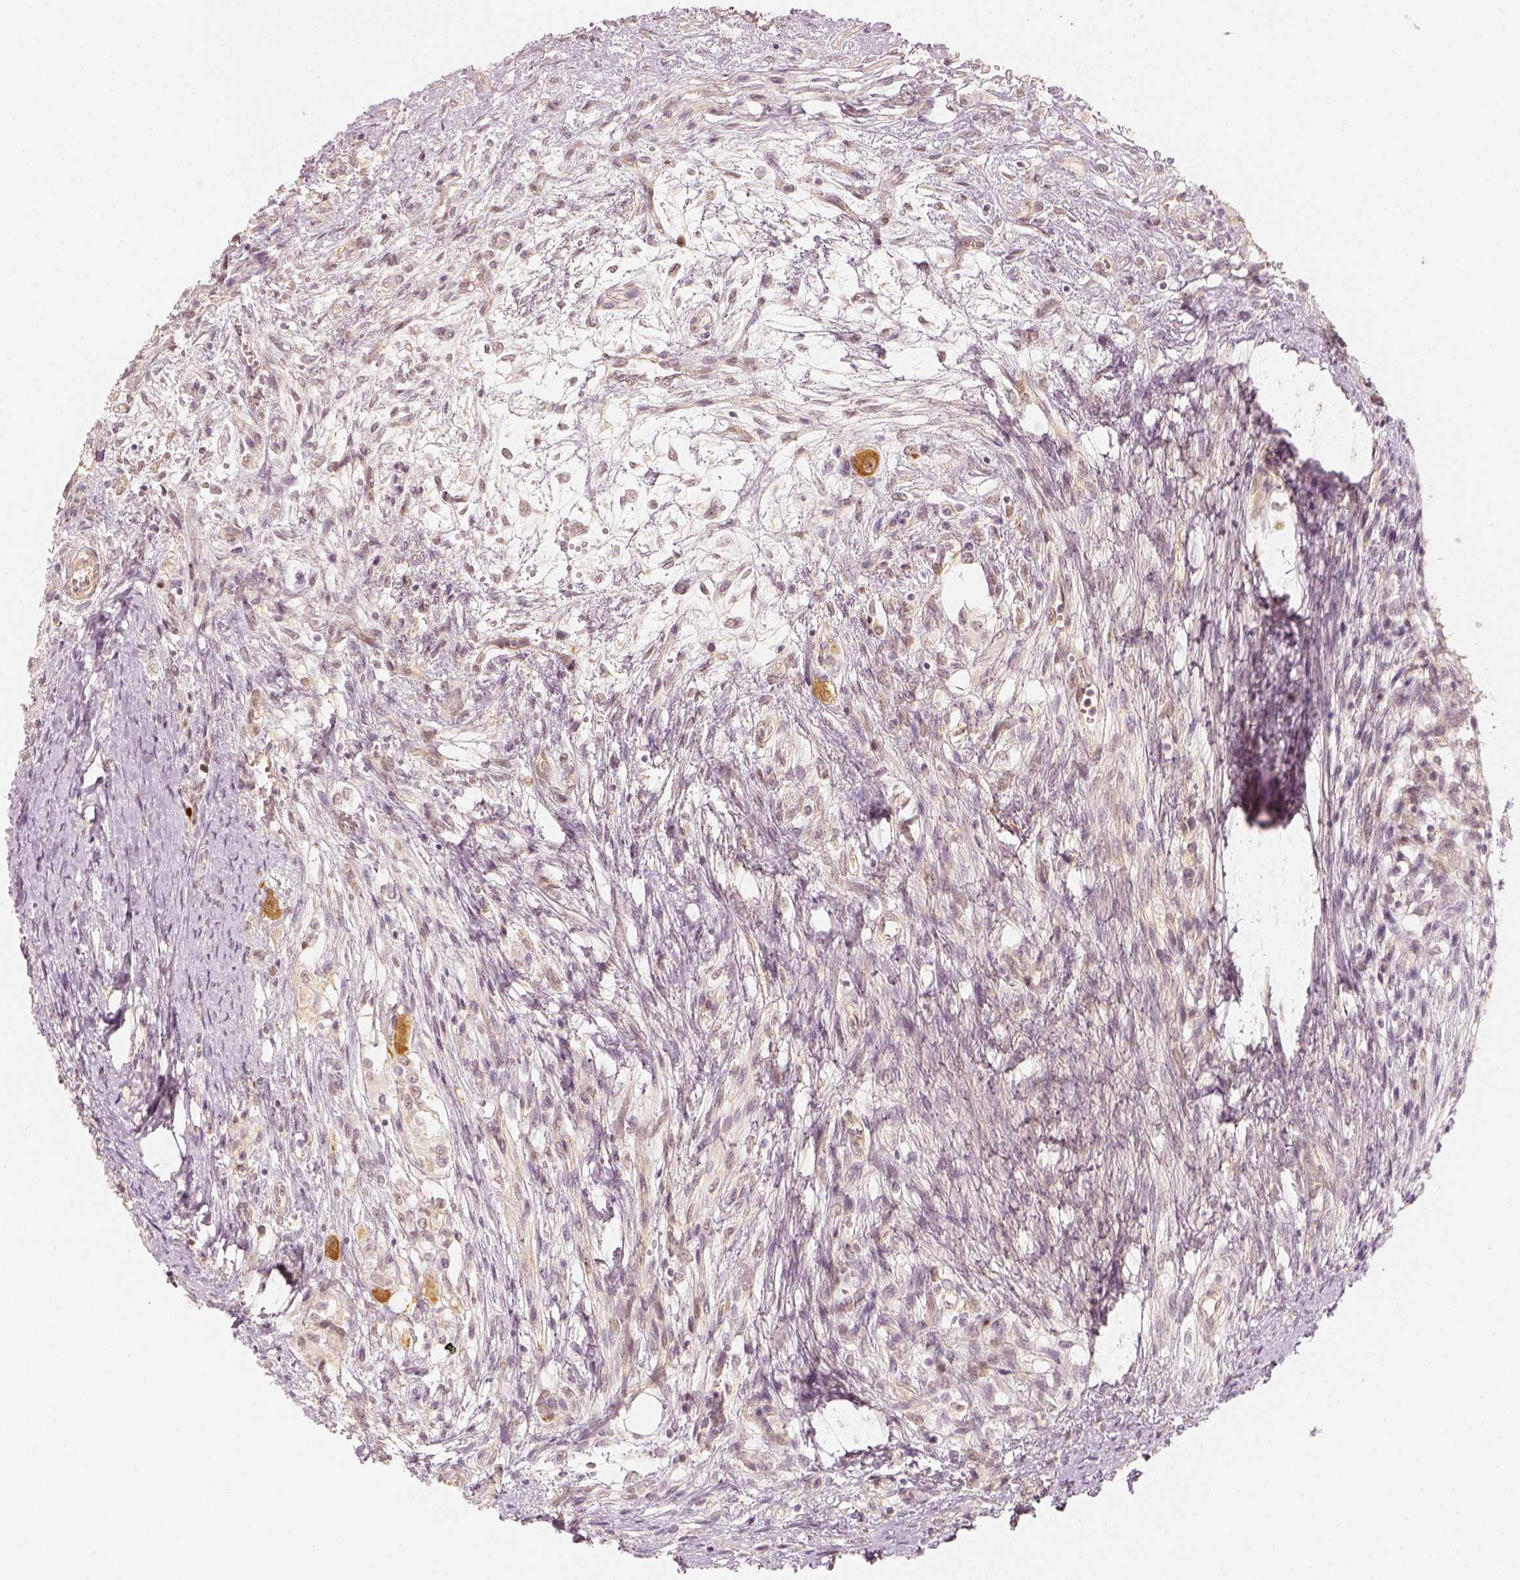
{"staining": {"intensity": "negative", "quantity": "none", "location": "none"}, "tissue": "testis cancer", "cell_type": "Tumor cells", "image_type": "cancer", "snomed": [{"axis": "morphology", "description": "Carcinoma, Embryonal, NOS"}, {"axis": "topography", "description": "Testis"}], "caption": "IHC of human embryonal carcinoma (testis) shows no positivity in tumor cells.", "gene": "EAF2", "patient": {"sex": "male", "age": 37}}